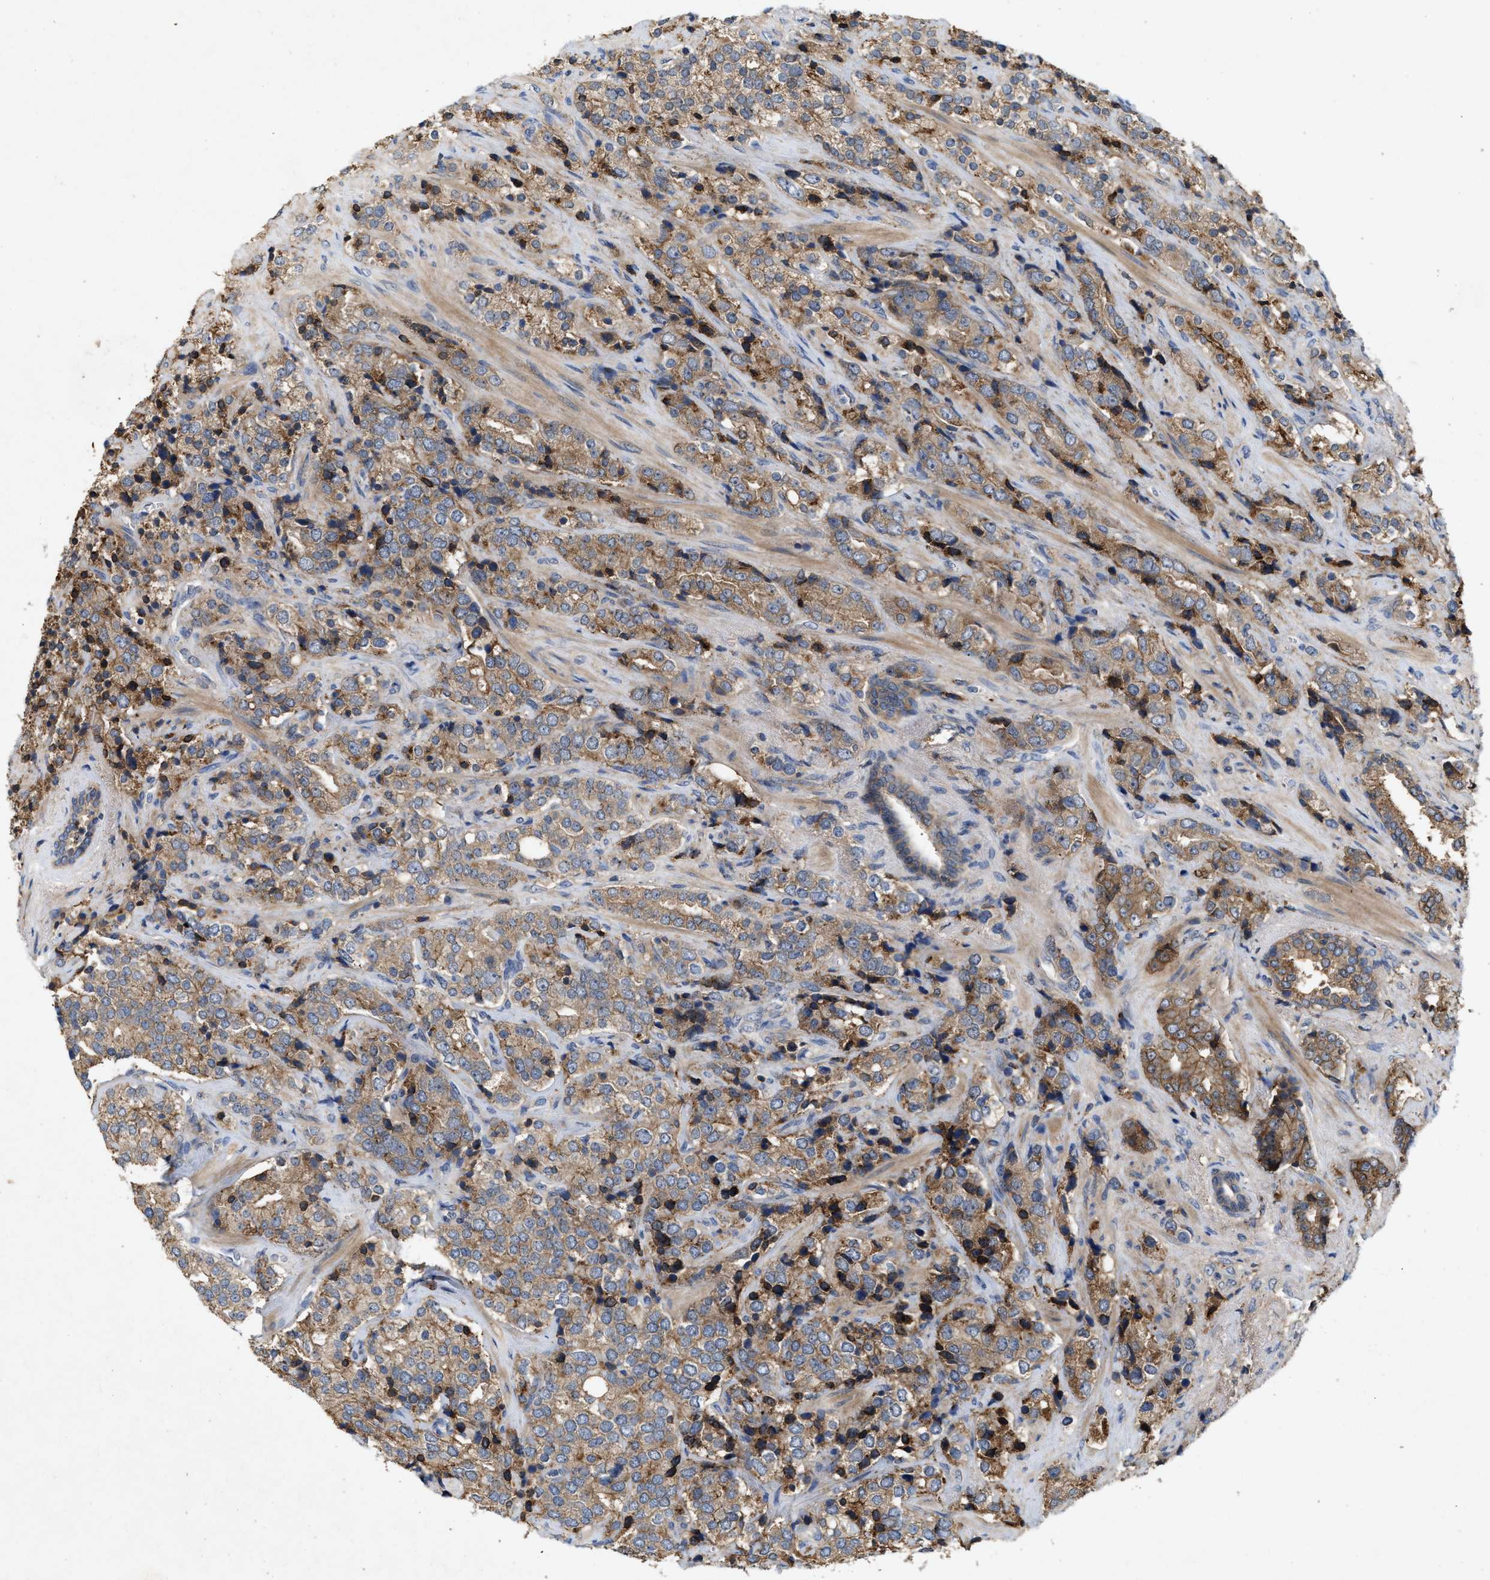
{"staining": {"intensity": "moderate", "quantity": ">75%", "location": "cytoplasmic/membranous"}, "tissue": "prostate cancer", "cell_type": "Tumor cells", "image_type": "cancer", "snomed": [{"axis": "morphology", "description": "Adenocarcinoma, High grade"}, {"axis": "topography", "description": "Prostate"}], "caption": "Prostate cancer stained for a protein displays moderate cytoplasmic/membranous positivity in tumor cells. (DAB (3,3'-diaminobenzidine) IHC with brightfield microscopy, high magnification).", "gene": "LPAR2", "patient": {"sex": "male", "age": 71}}